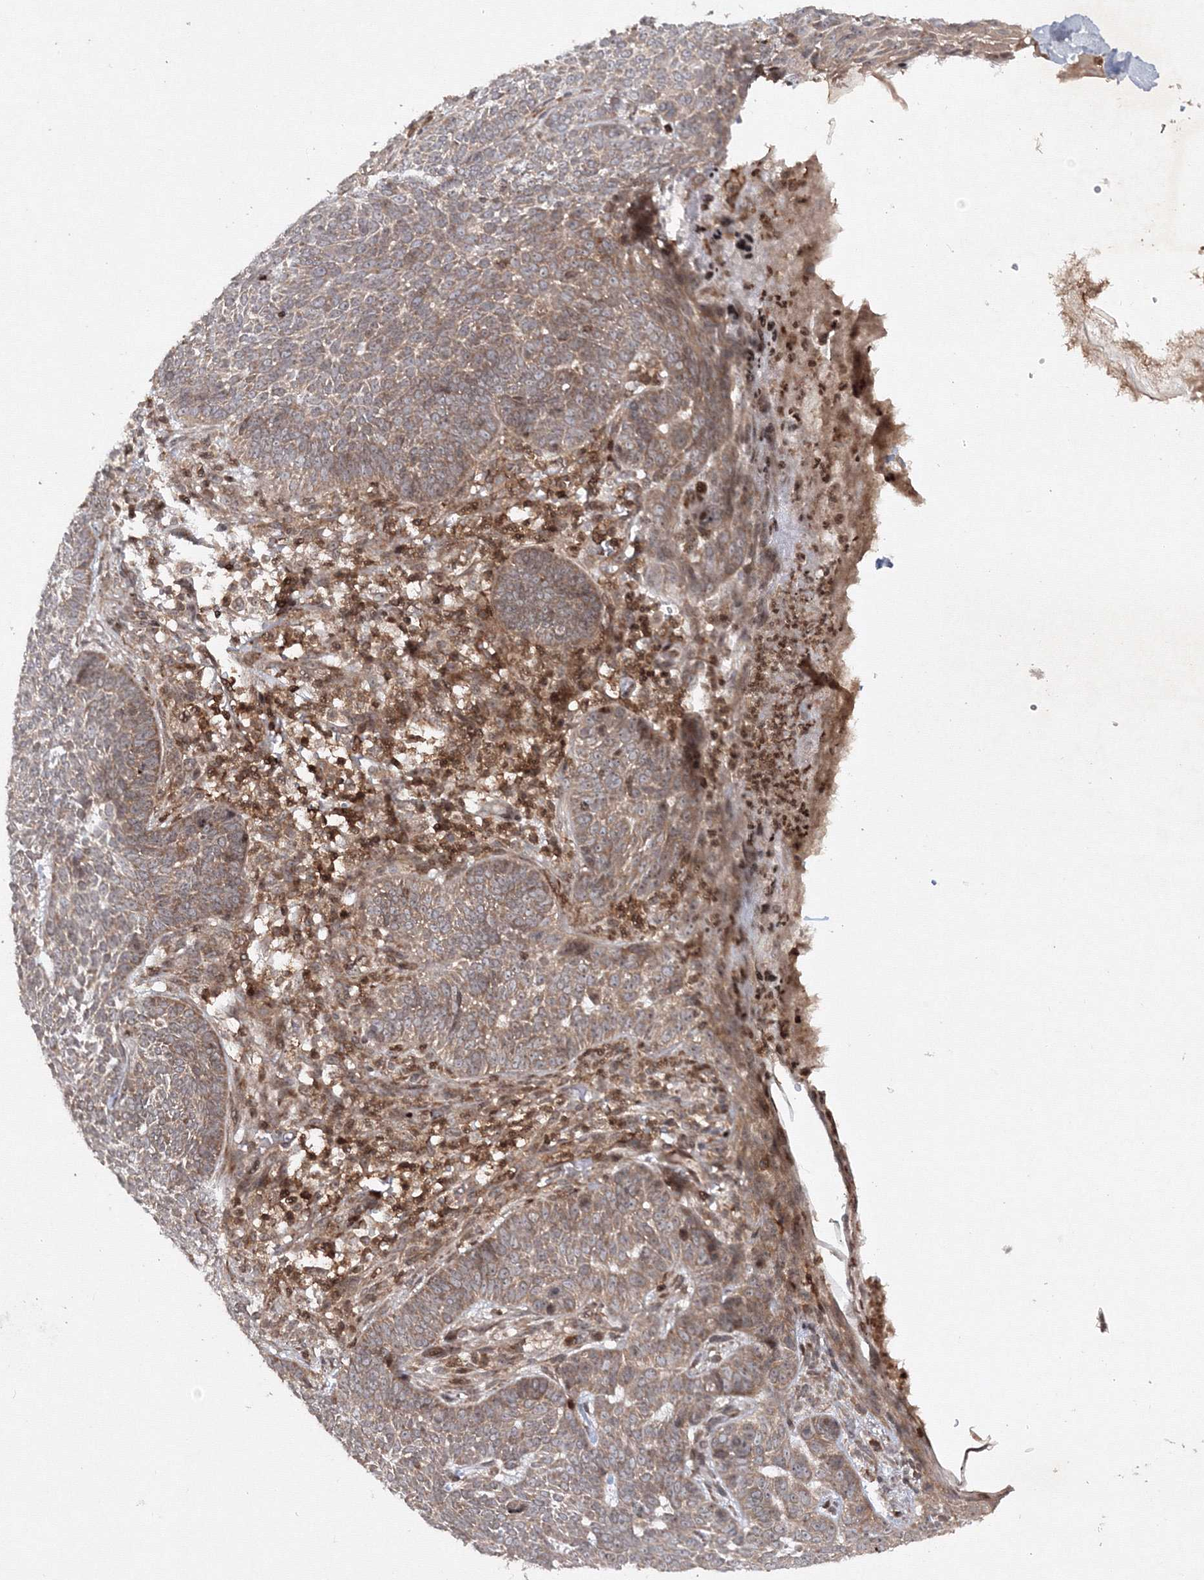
{"staining": {"intensity": "moderate", "quantity": ">75%", "location": "cytoplasmic/membranous"}, "tissue": "skin cancer", "cell_type": "Tumor cells", "image_type": "cancer", "snomed": [{"axis": "morphology", "description": "Normal tissue, NOS"}, {"axis": "morphology", "description": "Basal cell carcinoma"}, {"axis": "topography", "description": "Skin"}], "caption": "Immunohistochemistry image of neoplastic tissue: human basal cell carcinoma (skin) stained using immunohistochemistry exhibits medium levels of moderate protein expression localized specifically in the cytoplasmic/membranous of tumor cells, appearing as a cytoplasmic/membranous brown color.", "gene": "MKRN2", "patient": {"sex": "male", "age": 64}}